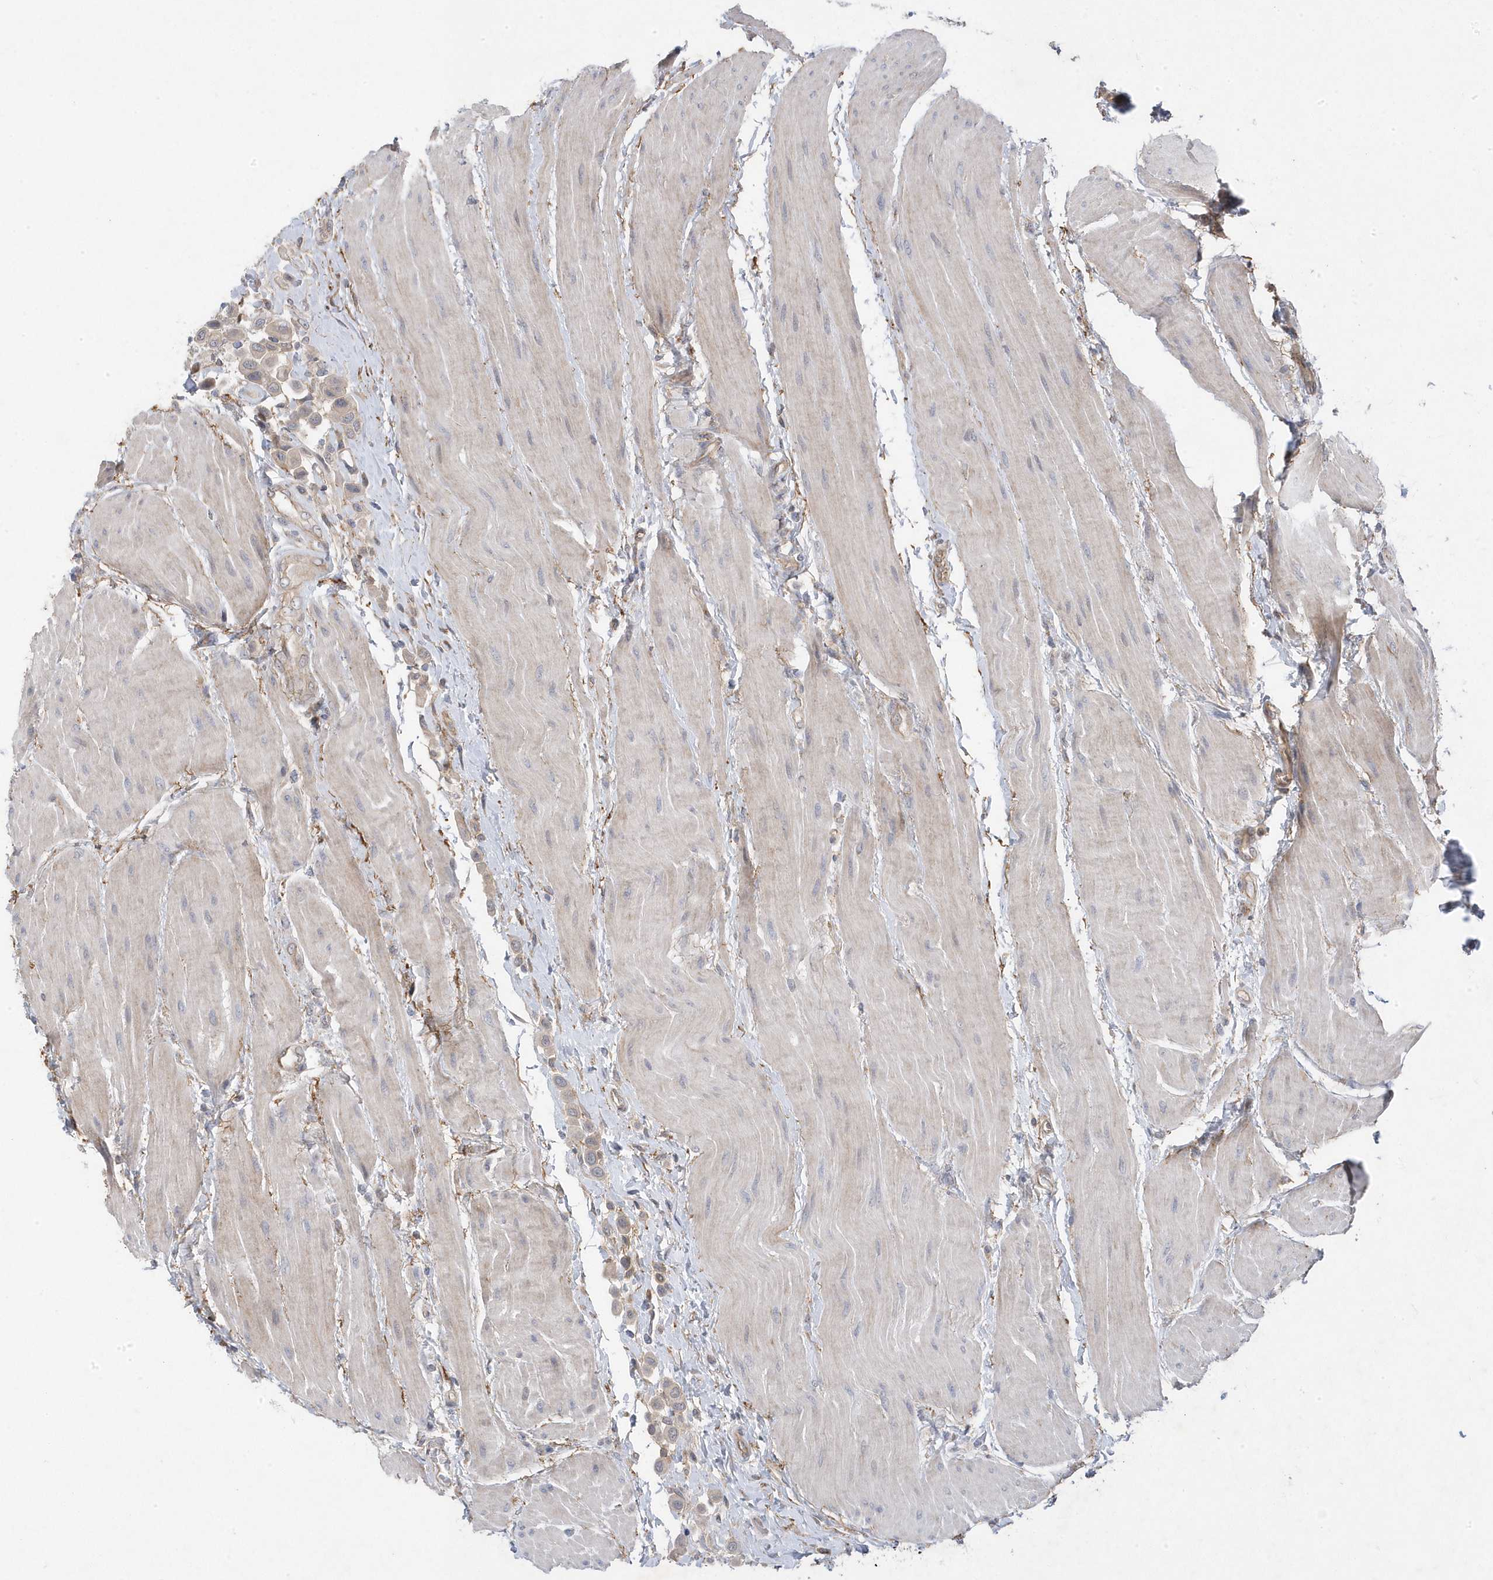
{"staining": {"intensity": "weak", "quantity": "<25%", "location": "cytoplasmic/membranous"}, "tissue": "urothelial cancer", "cell_type": "Tumor cells", "image_type": "cancer", "snomed": [{"axis": "morphology", "description": "Urothelial carcinoma, High grade"}, {"axis": "topography", "description": "Urinary bladder"}], "caption": "A high-resolution micrograph shows immunohistochemistry (IHC) staining of urothelial carcinoma (high-grade), which displays no significant staining in tumor cells. (IHC, brightfield microscopy, high magnification).", "gene": "ANAPC1", "patient": {"sex": "male", "age": 50}}